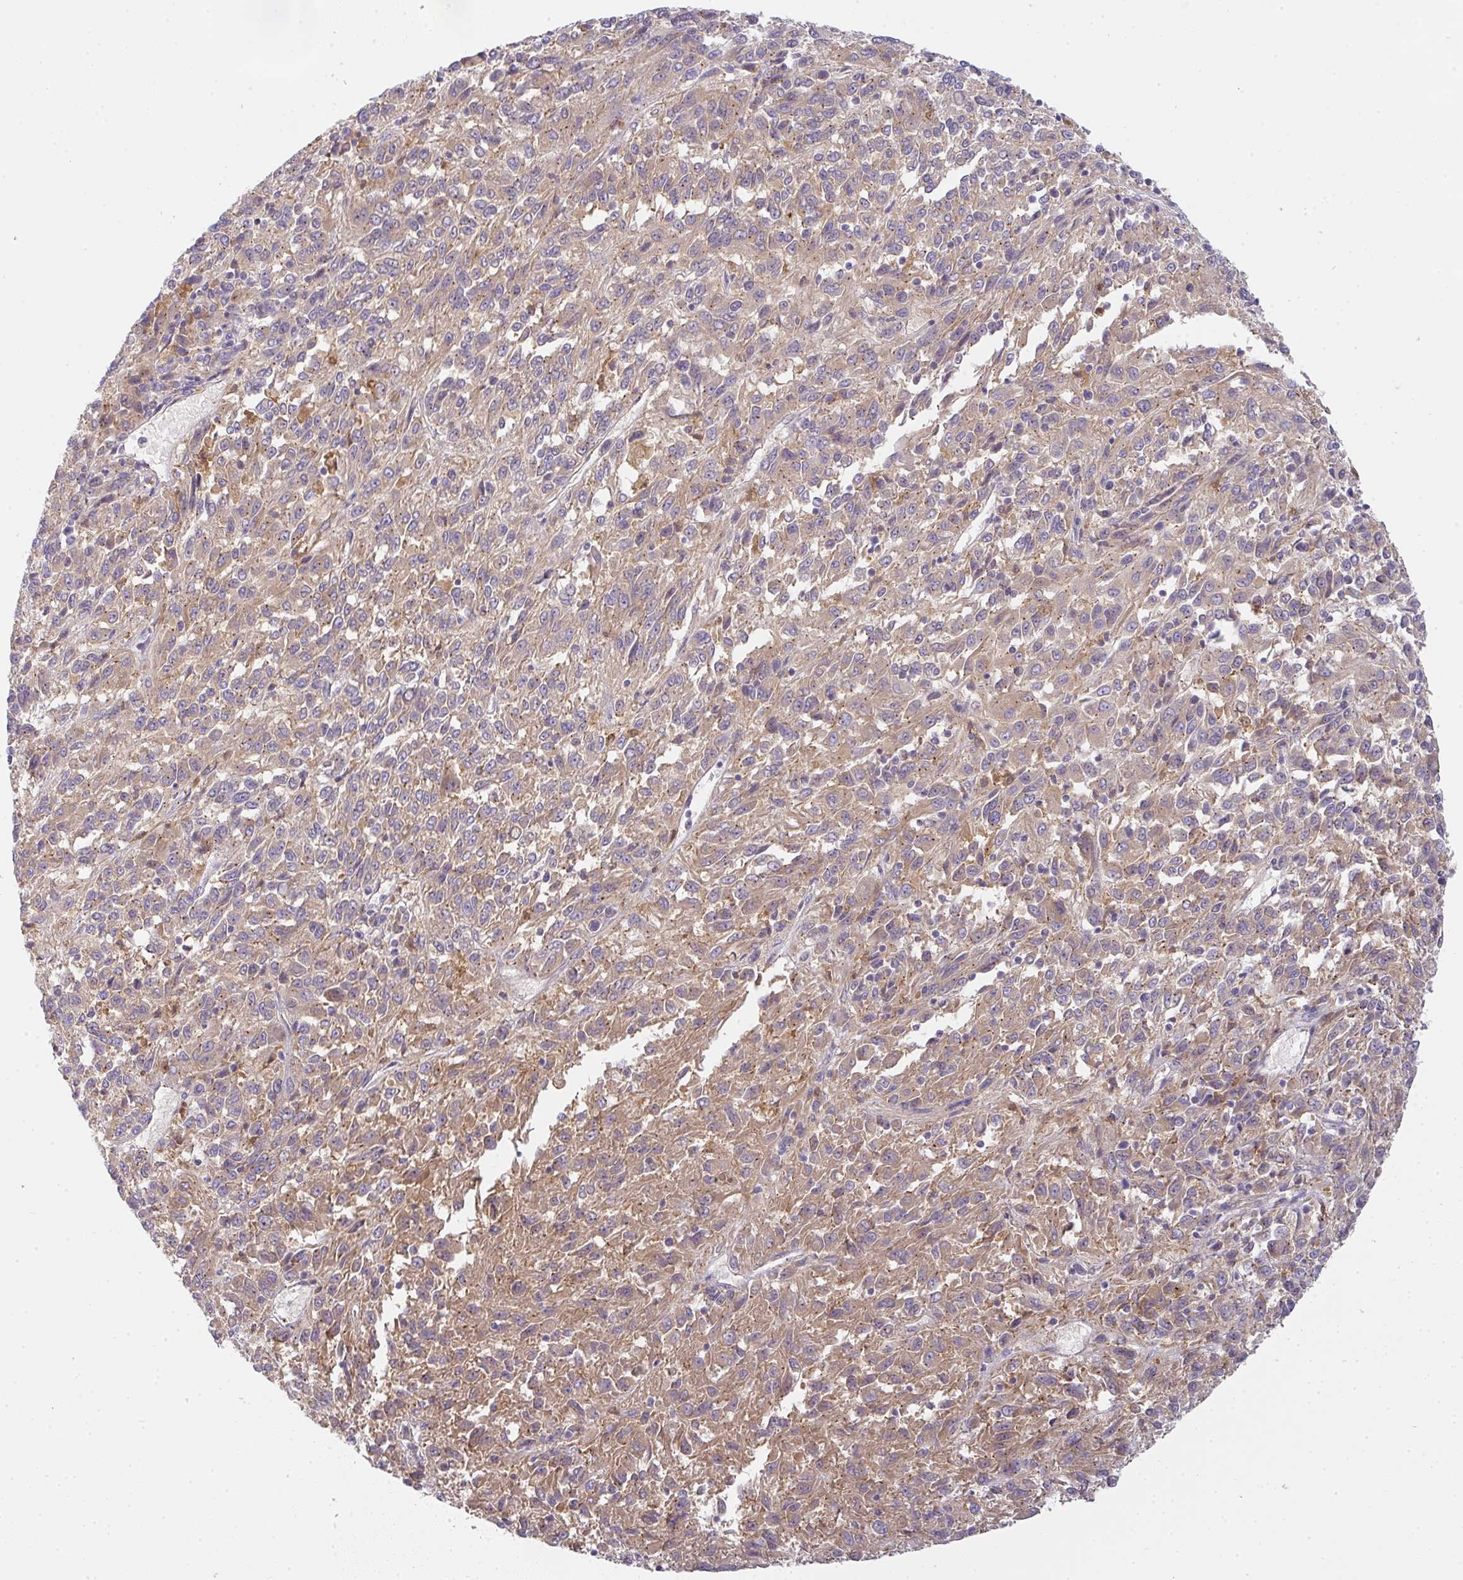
{"staining": {"intensity": "weak", "quantity": ">75%", "location": "cytoplasmic/membranous"}, "tissue": "melanoma", "cell_type": "Tumor cells", "image_type": "cancer", "snomed": [{"axis": "morphology", "description": "Malignant melanoma, Metastatic site"}, {"axis": "topography", "description": "Lung"}], "caption": "Malignant melanoma (metastatic site) stained with a protein marker reveals weak staining in tumor cells.", "gene": "SNX5", "patient": {"sex": "male", "age": 64}}